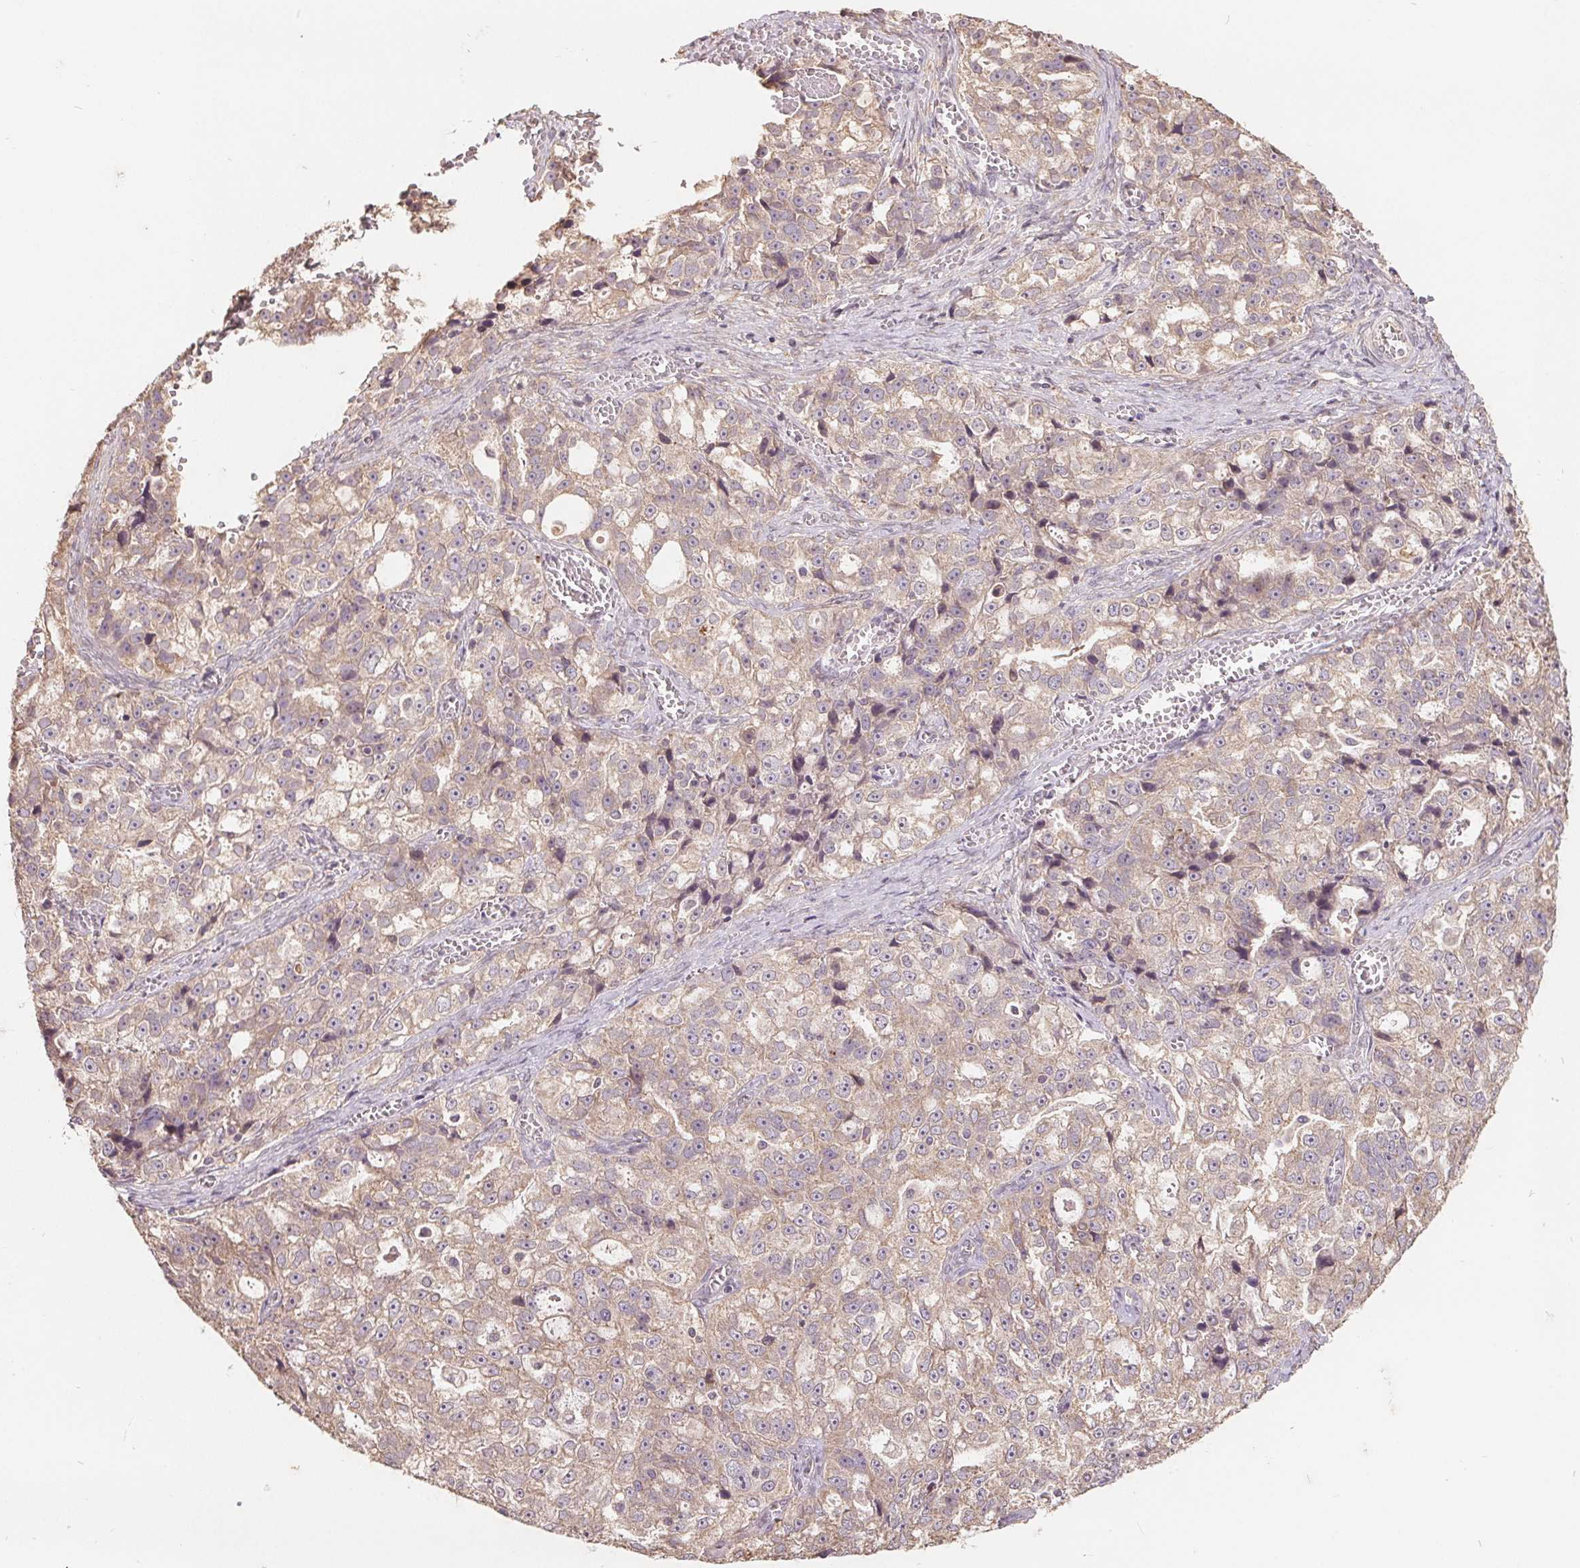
{"staining": {"intensity": "weak", "quantity": "25%-75%", "location": "cytoplasmic/membranous"}, "tissue": "ovarian cancer", "cell_type": "Tumor cells", "image_type": "cancer", "snomed": [{"axis": "morphology", "description": "Cystadenocarcinoma, serous, NOS"}, {"axis": "topography", "description": "Ovary"}], "caption": "High-magnification brightfield microscopy of serous cystadenocarcinoma (ovarian) stained with DAB (3,3'-diaminobenzidine) (brown) and counterstained with hematoxylin (blue). tumor cells exhibit weak cytoplasmic/membranous staining is present in about25%-75% of cells. Immunohistochemistry (ihc) stains the protein in brown and the nuclei are stained blue.", "gene": "CDIPT", "patient": {"sex": "female", "age": 51}}